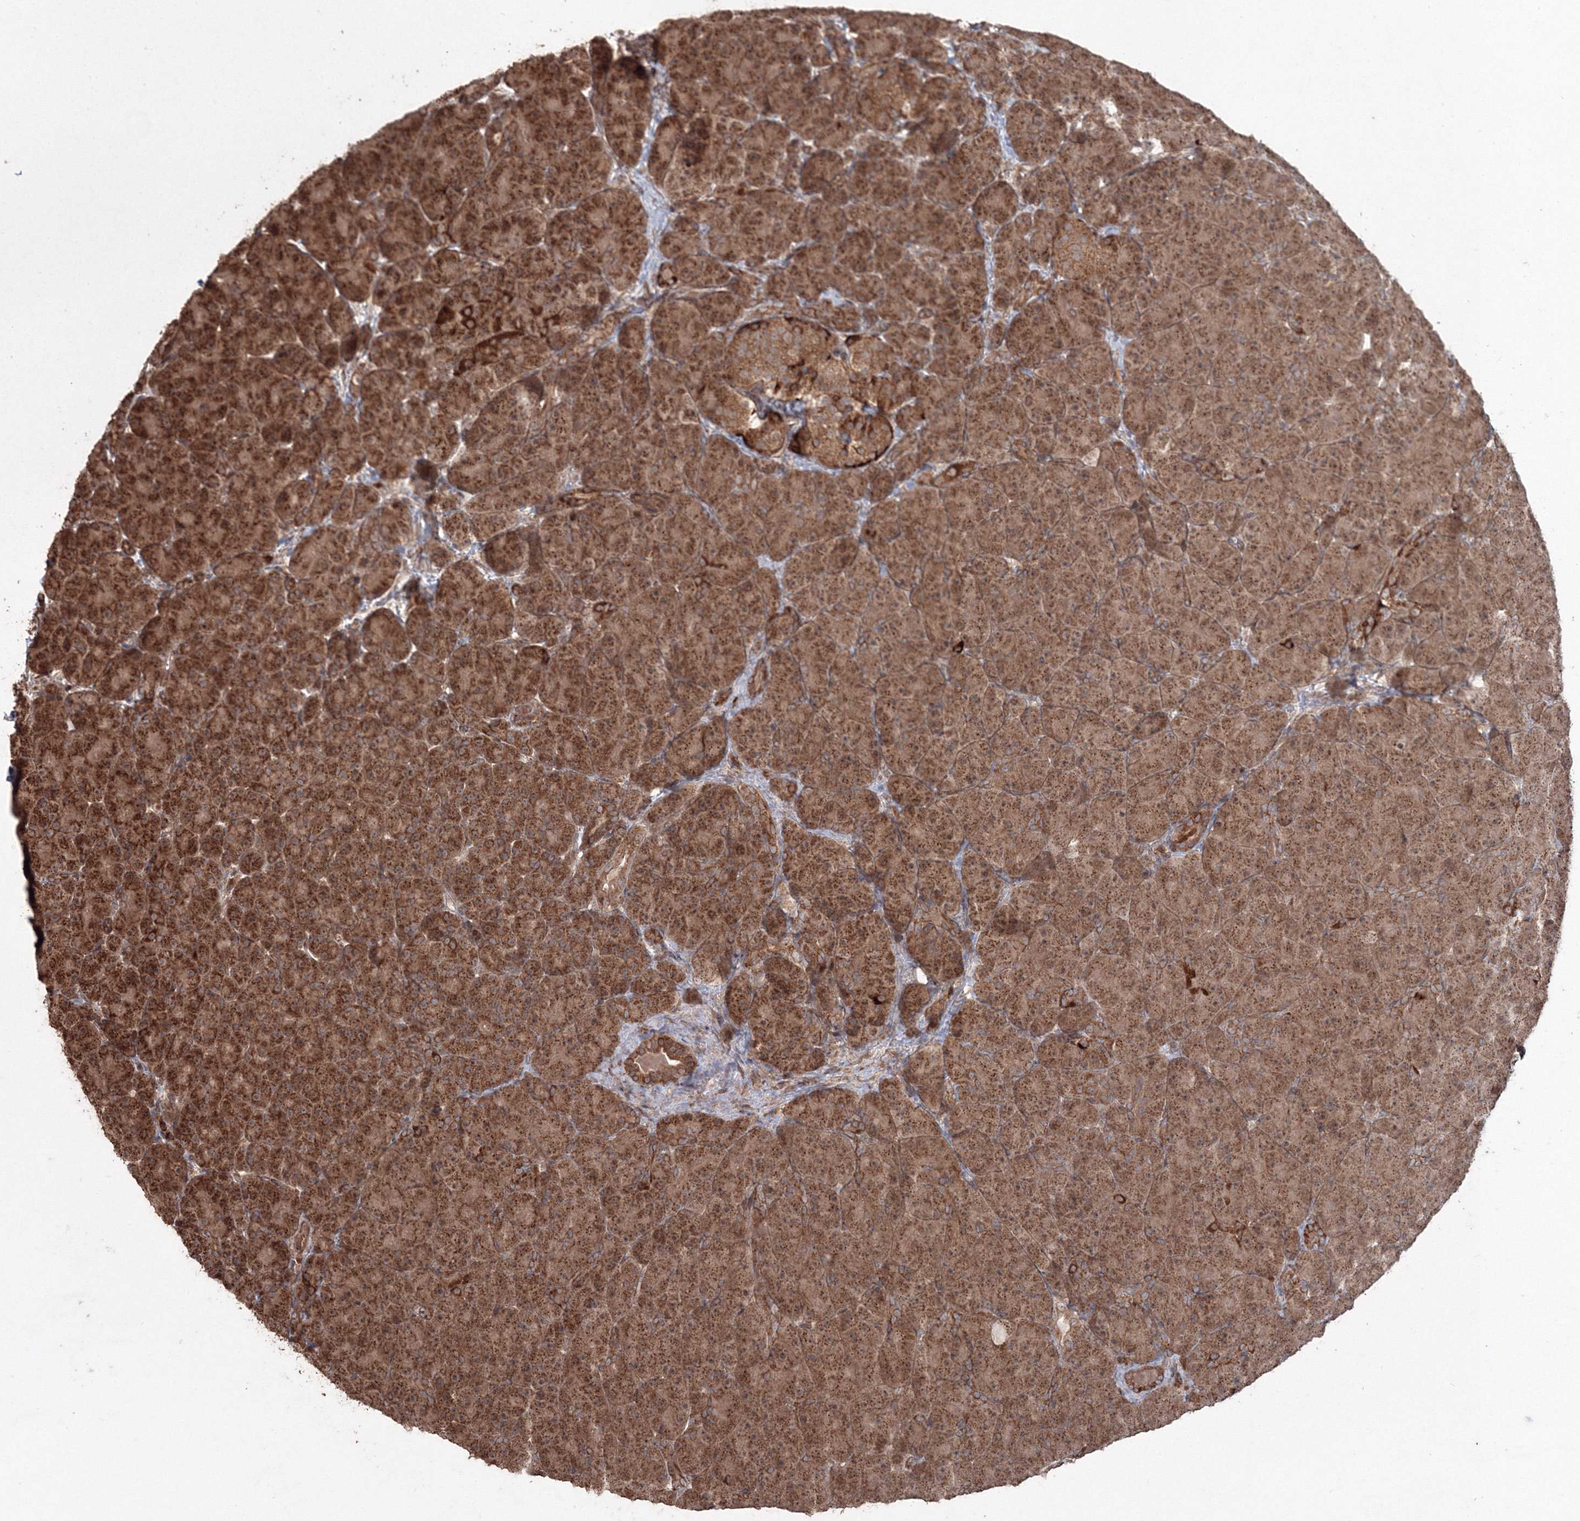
{"staining": {"intensity": "strong", "quantity": ">75%", "location": "cytoplasmic/membranous"}, "tissue": "pancreas", "cell_type": "Exocrine glandular cells", "image_type": "normal", "snomed": [{"axis": "morphology", "description": "Normal tissue, NOS"}, {"axis": "topography", "description": "Pancreas"}], "caption": "High-power microscopy captured an immunohistochemistry micrograph of normal pancreas, revealing strong cytoplasmic/membranous staining in approximately >75% of exocrine glandular cells. (Stains: DAB in brown, nuclei in blue, Microscopy: brightfield microscopy at high magnification).", "gene": "ANAPC16", "patient": {"sex": "male", "age": 66}}